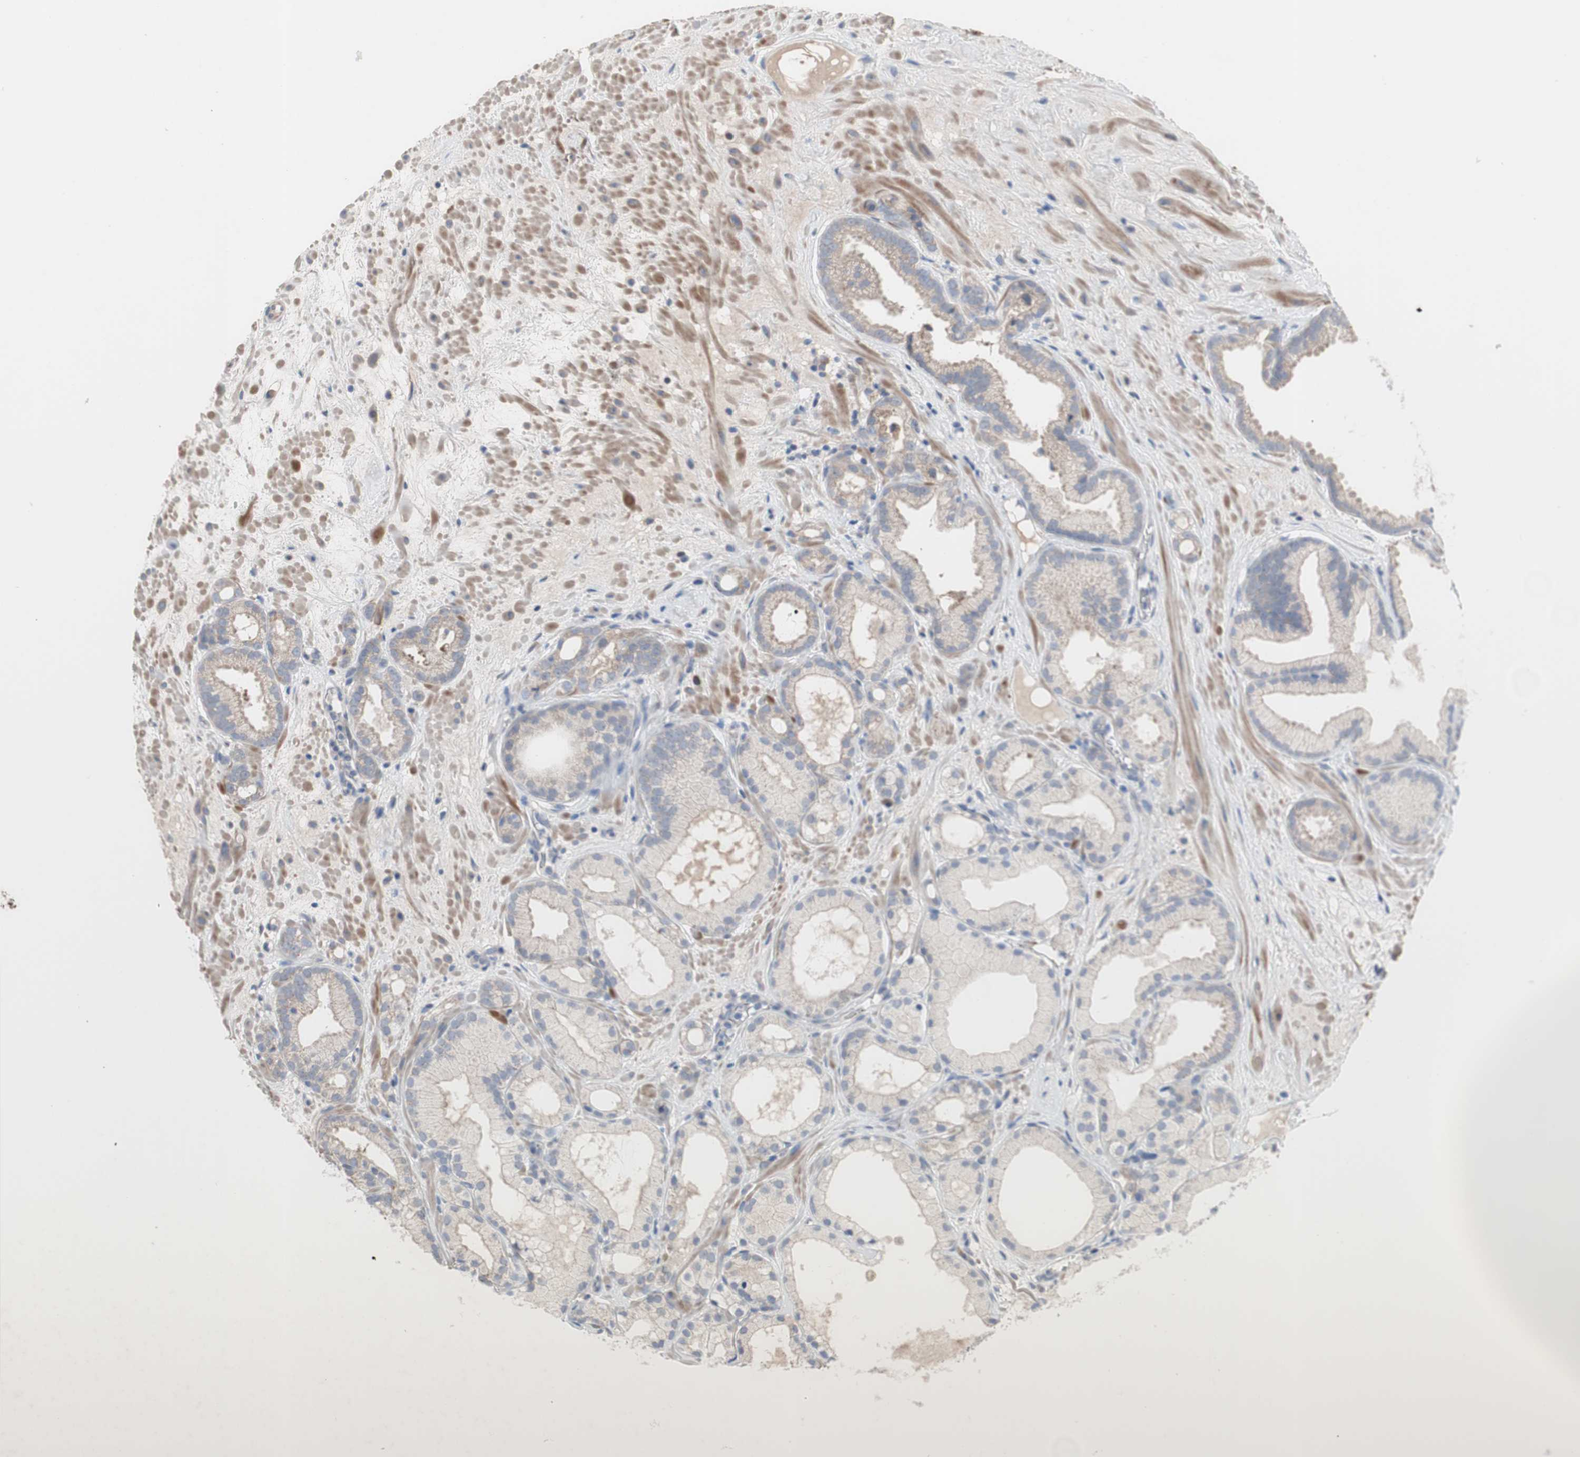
{"staining": {"intensity": "weak", "quantity": "<25%", "location": "cytoplasmic/membranous"}, "tissue": "prostate cancer", "cell_type": "Tumor cells", "image_type": "cancer", "snomed": [{"axis": "morphology", "description": "Adenocarcinoma, Low grade"}, {"axis": "topography", "description": "Prostate"}], "caption": "The micrograph shows no significant positivity in tumor cells of adenocarcinoma (low-grade) (prostate).", "gene": "TTC14", "patient": {"sex": "male", "age": 57}}